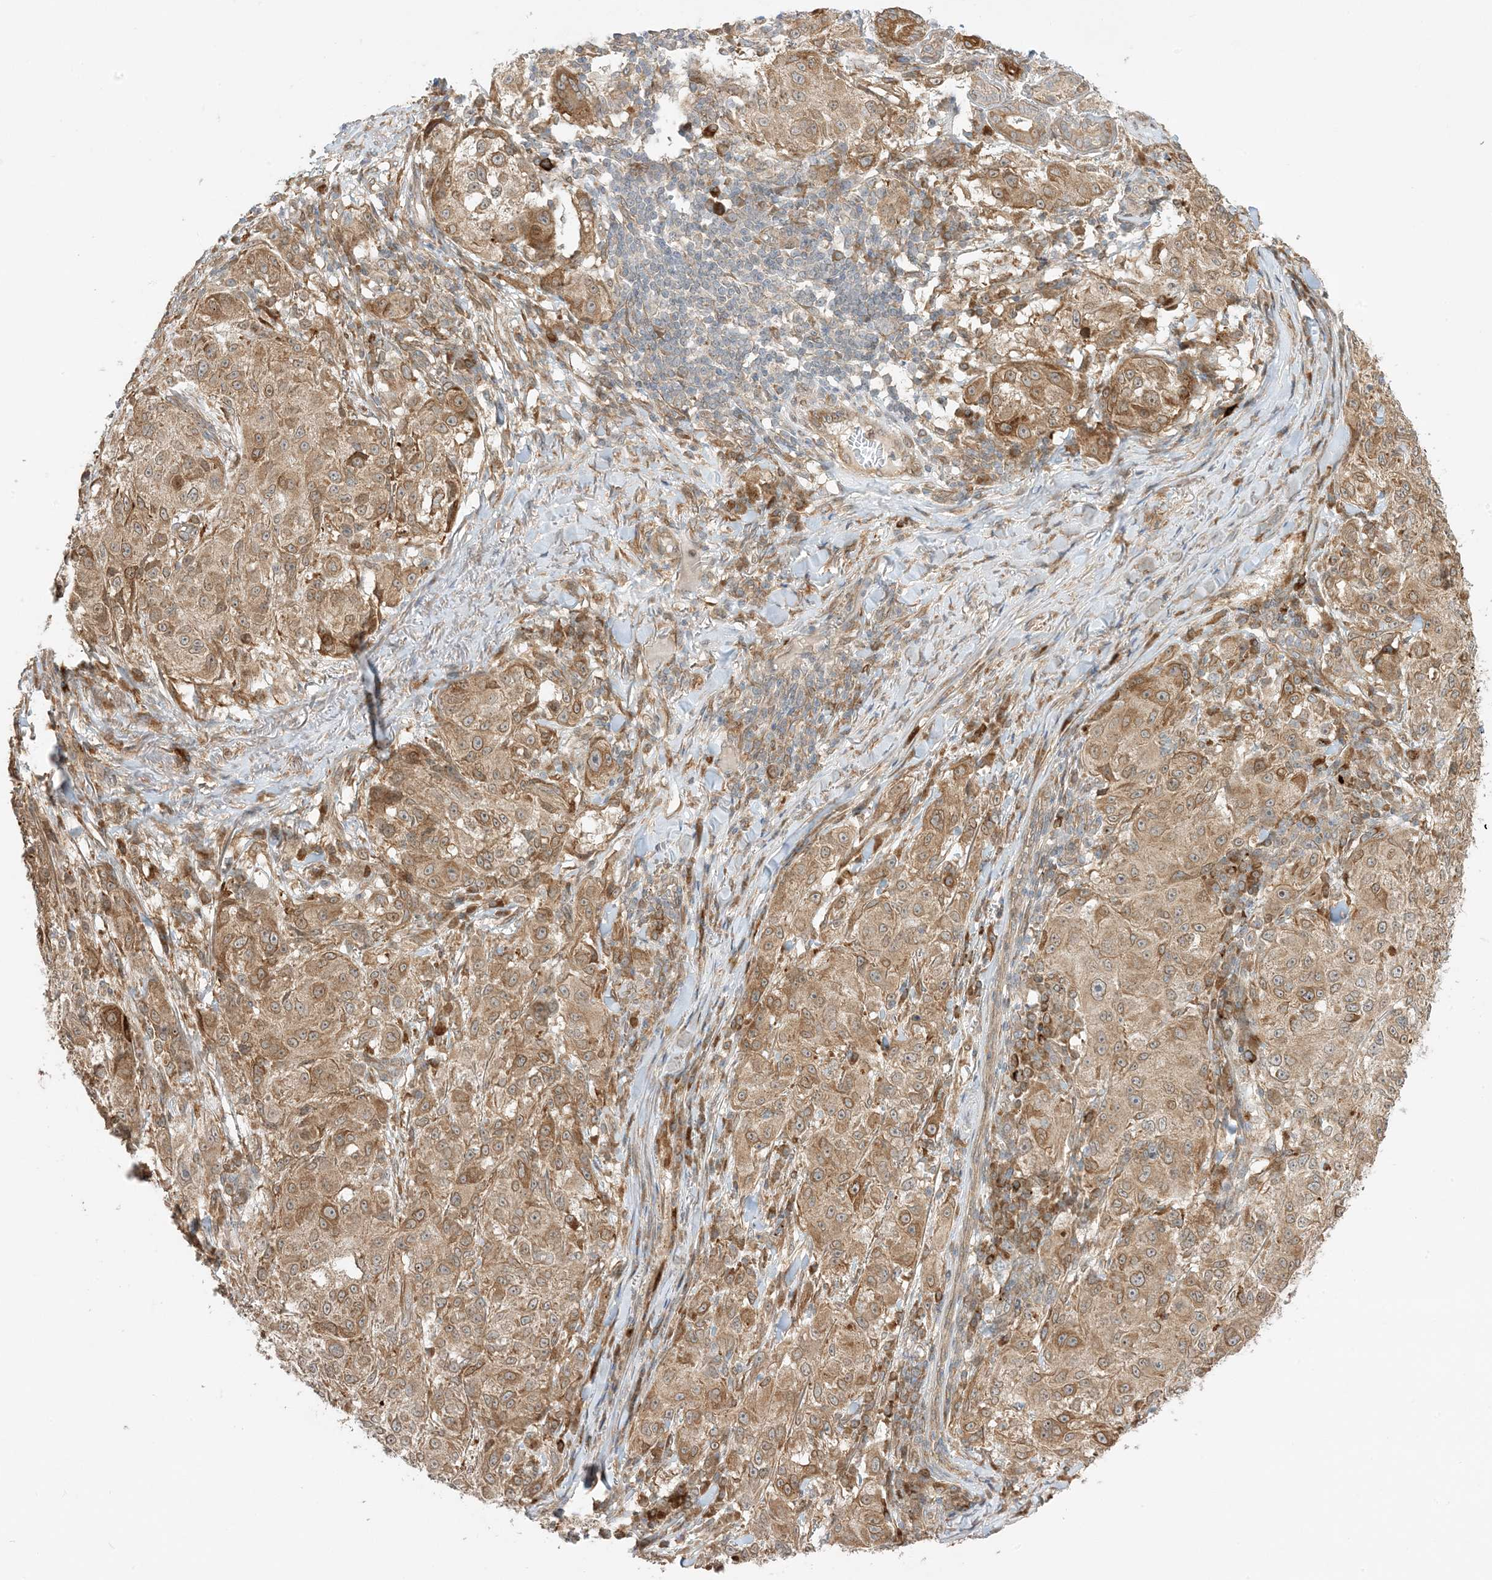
{"staining": {"intensity": "moderate", "quantity": ">75%", "location": "cytoplasmic/membranous"}, "tissue": "melanoma", "cell_type": "Tumor cells", "image_type": "cancer", "snomed": [{"axis": "morphology", "description": "Necrosis, NOS"}, {"axis": "morphology", "description": "Malignant melanoma, NOS"}, {"axis": "topography", "description": "Skin"}], "caption": "Moderate cytoplasmic/membranous protein positivity is appreciated in about >75% of tumor cells in malignant melanoma.", "gene": "SCARF2", "patient": {"sex": "female", "age": 87}}